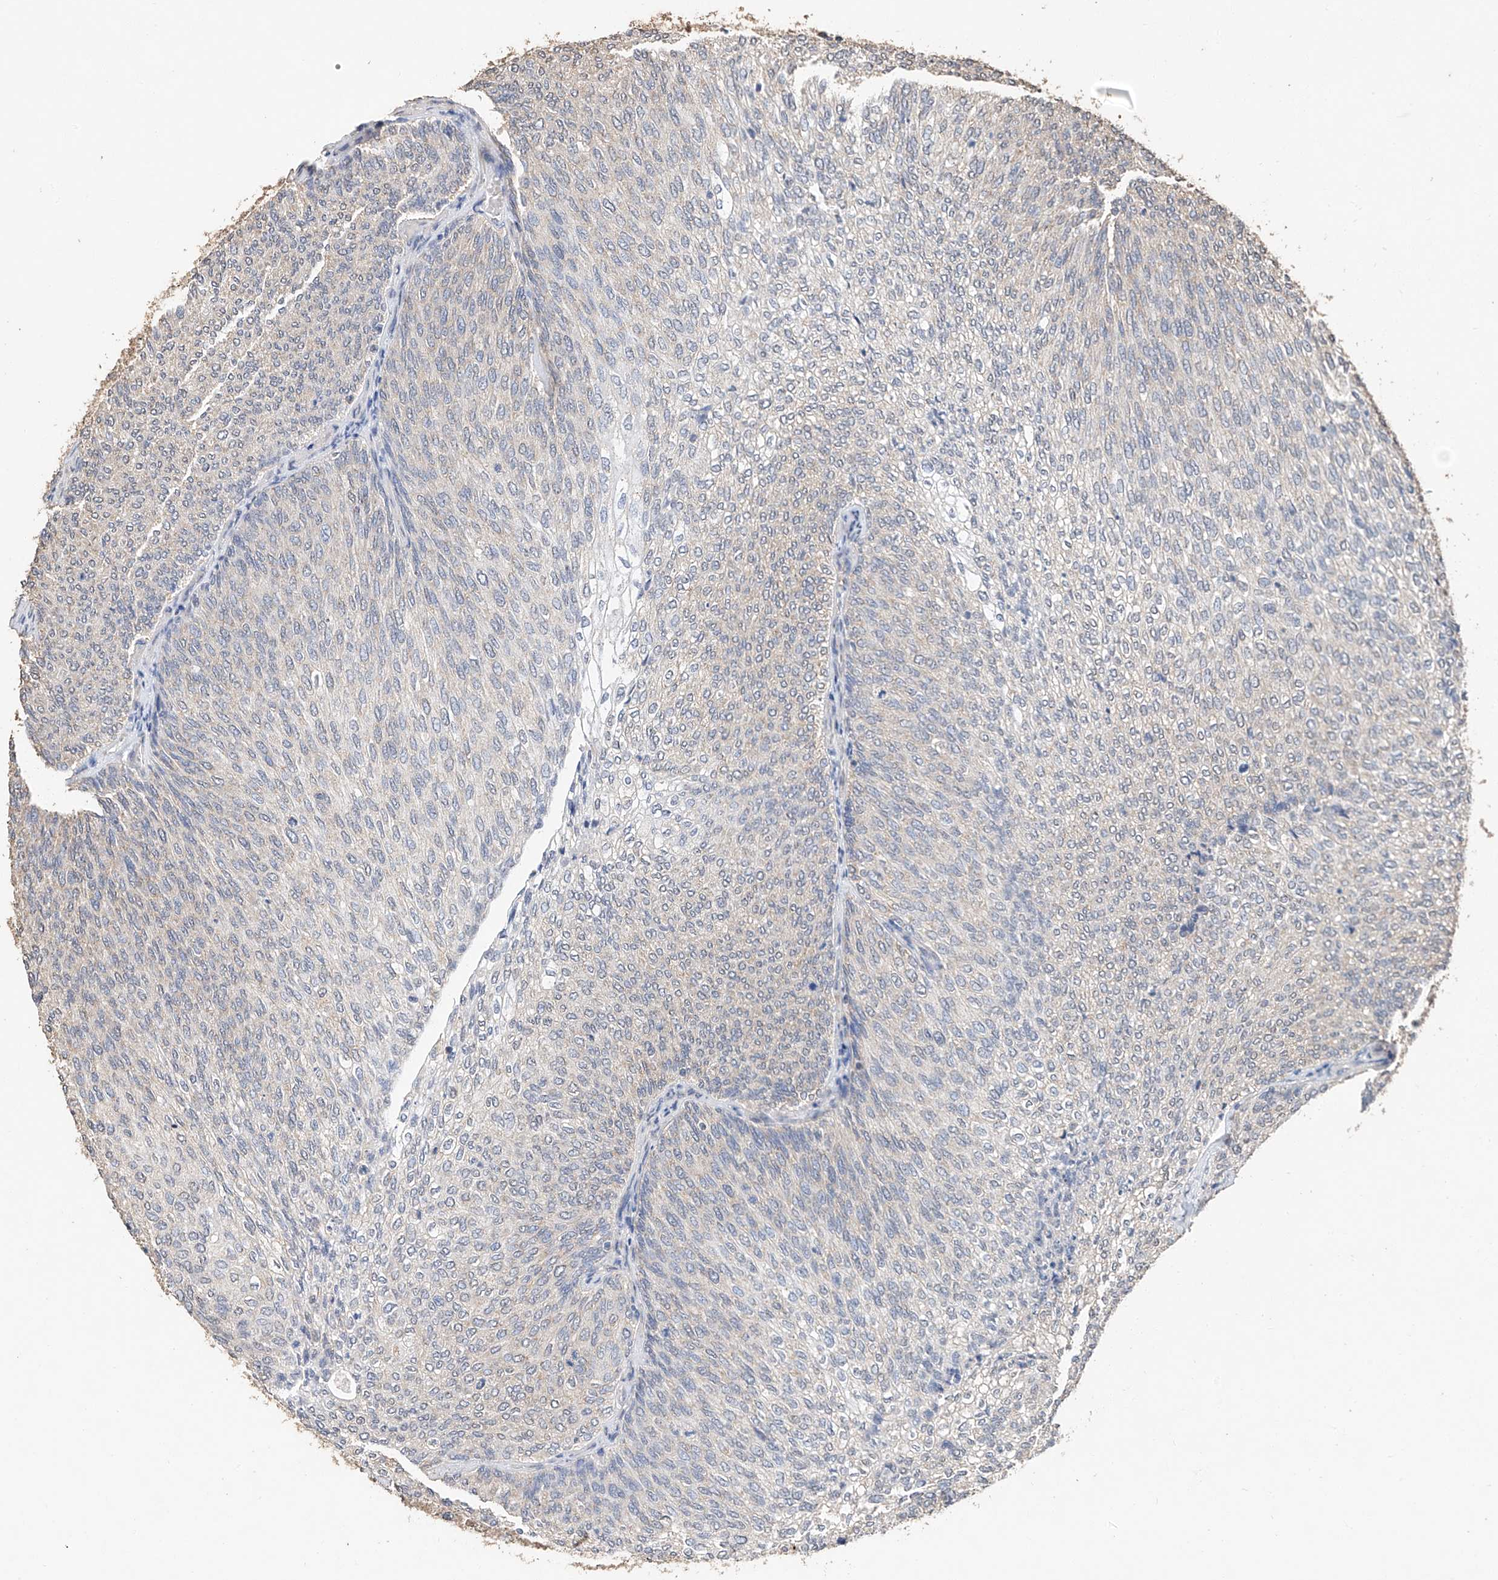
{"staining": {"intensity": "weak", "quantity": "<25%", "location": "cytoplasmic/membranous"}, "tissue": "urothelial cancer", "cell_type": "Tumor cells", "image_type": "cancer", "snomed": [{"axis": "morphology", "description": "Urothelial carcinoma, Low grade"}, {"axis": "topography", "description": "Urinary bladder"}], "caption": "The image shows no significant expression in tumor cells of urothelial carcinoma (low-grade).", "gene": "CERS4", "patient": {"sex": "female", "age": 79}}